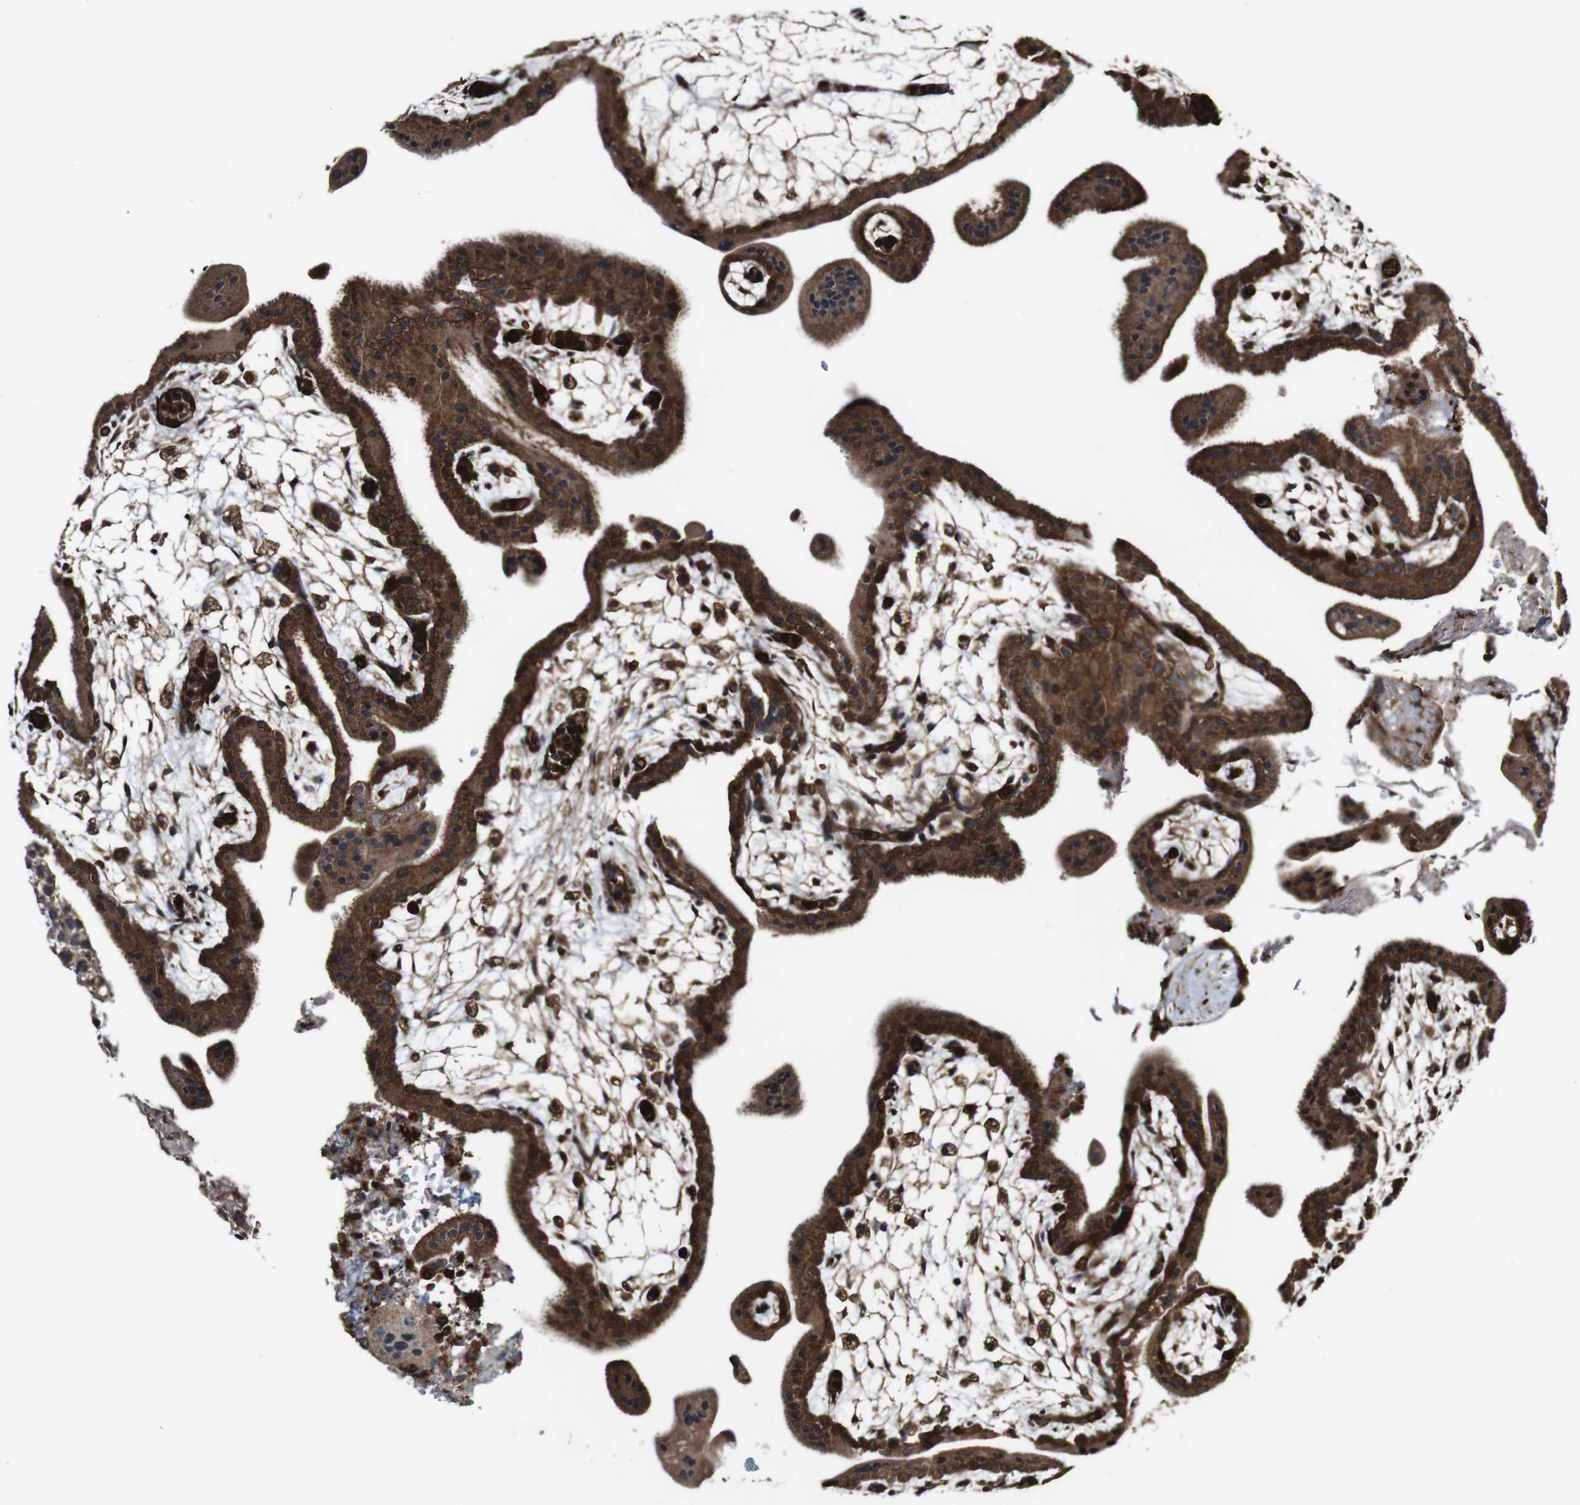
{"staining": {"intensity": "strong", "quantity": ">75%", "location": "cytoplasmic/membranous"}, "tissue": "placenta", "cell_type": "Trophoblastic cells", "image_type": "normal", "snomed": [{"axis": "morphology", "description": "Normal tissue, NOS"}, {"axis": "topography", "description": "Placenta"}], "caption": "IHC of benign placenta displays high levels of strong cytoplasmic/membranous expression in about >75% of trophoblastic cells. The protein is shown in brown color, while the nuclei are stained blue.", "gene": "TNIK", "patient": {"sex": "female", "age": 35}}